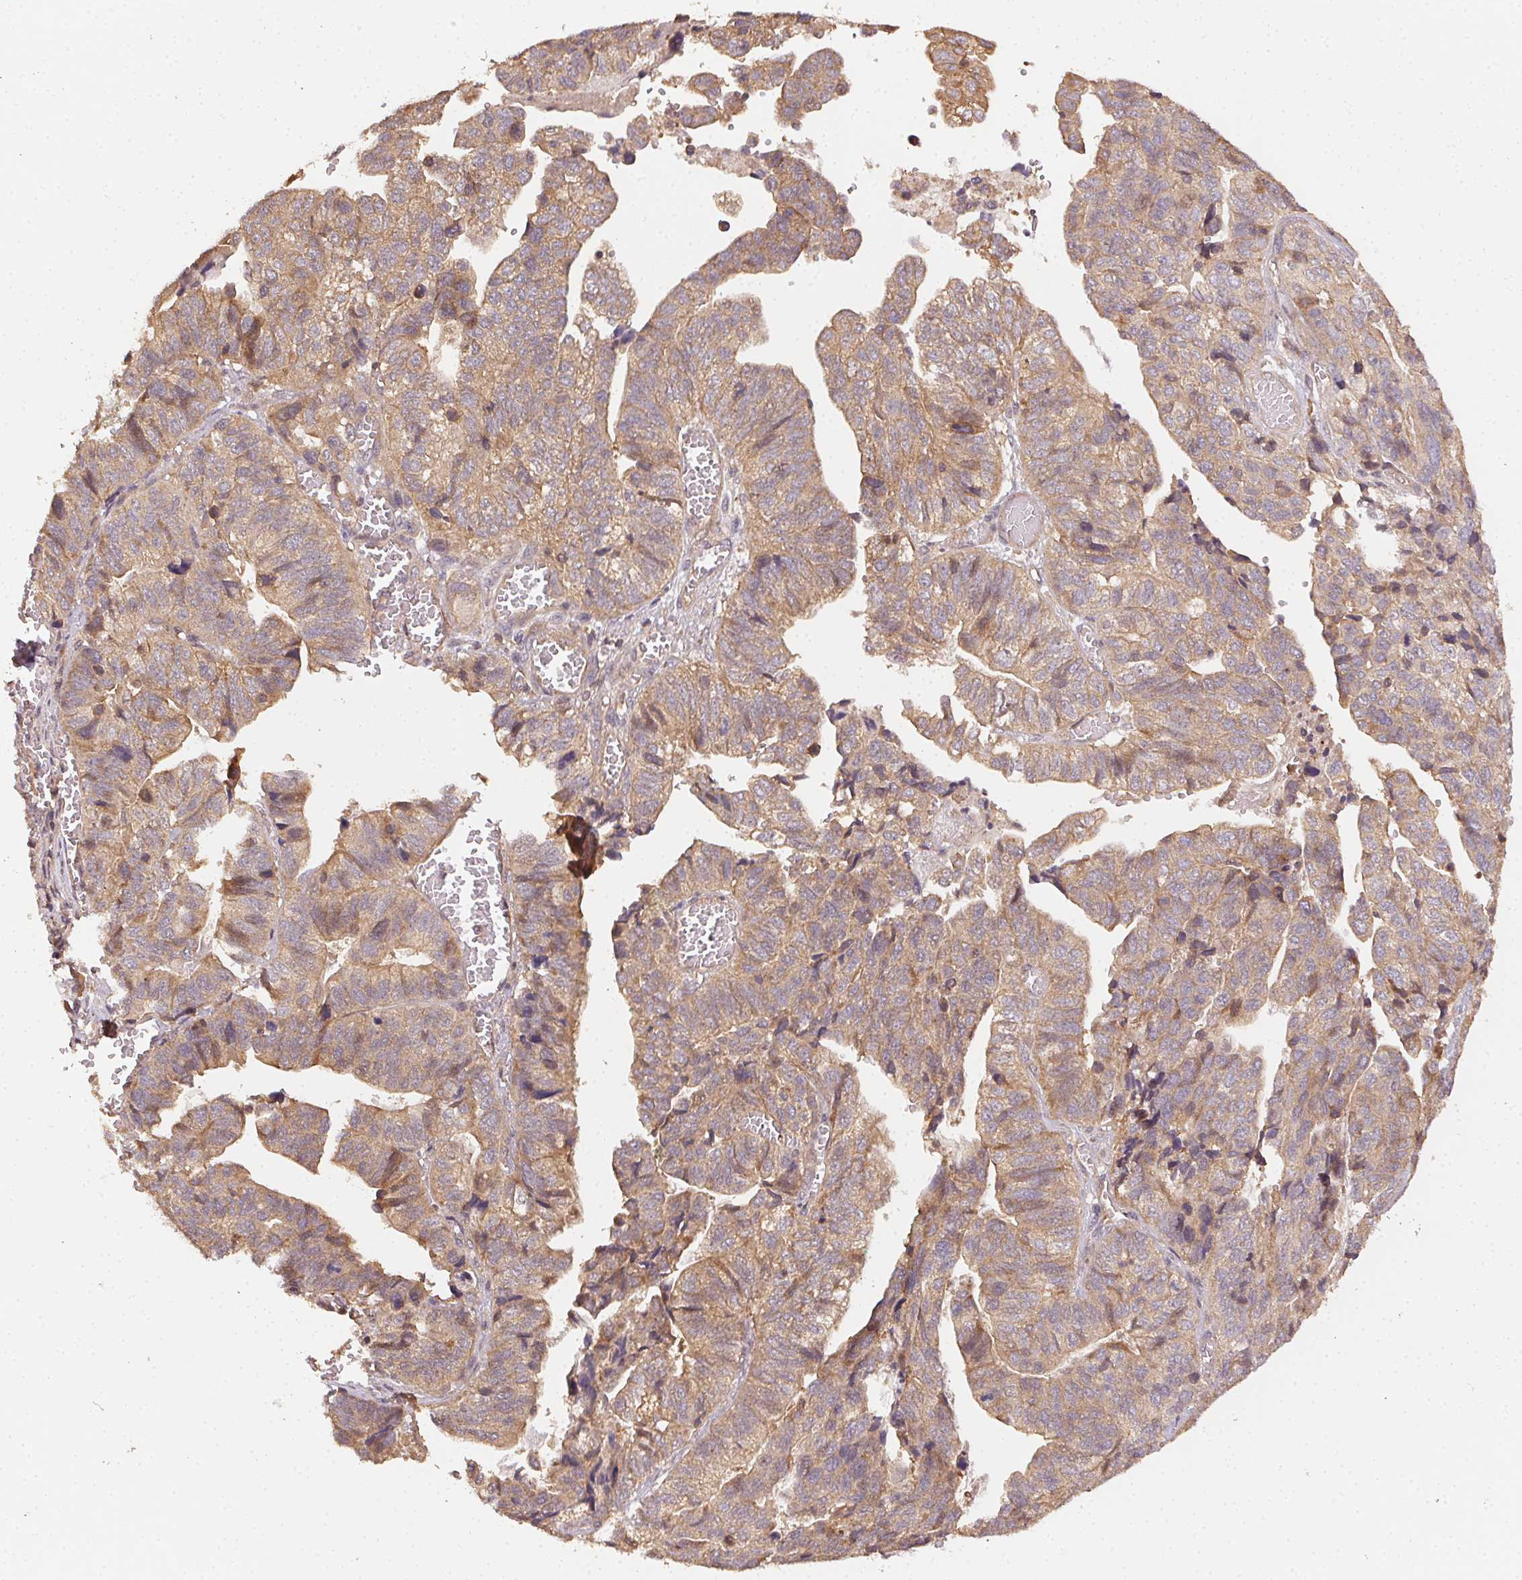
{"staining": {"intensity": "weak", "quantity": ">75%", "location": "cytoplasmic/membranous"}, "tissue": "stomach cancer", "cell_type": "Tumor cells", "image_type": "cancer", "snomed": [{"axis": "morphology", "description": "Adenocarcinoma, NOS"}, {"axis": "topography", "description": "Stomach, upper"}], "caption": "The micrograph reveals immunohistochemical staining of stomach cancer. There is weak cytoplasmic/membranous staining is seen in about >75% of tumor cells.", "gene": "RALA", "patient": {"sex": "female", "age": 67}}